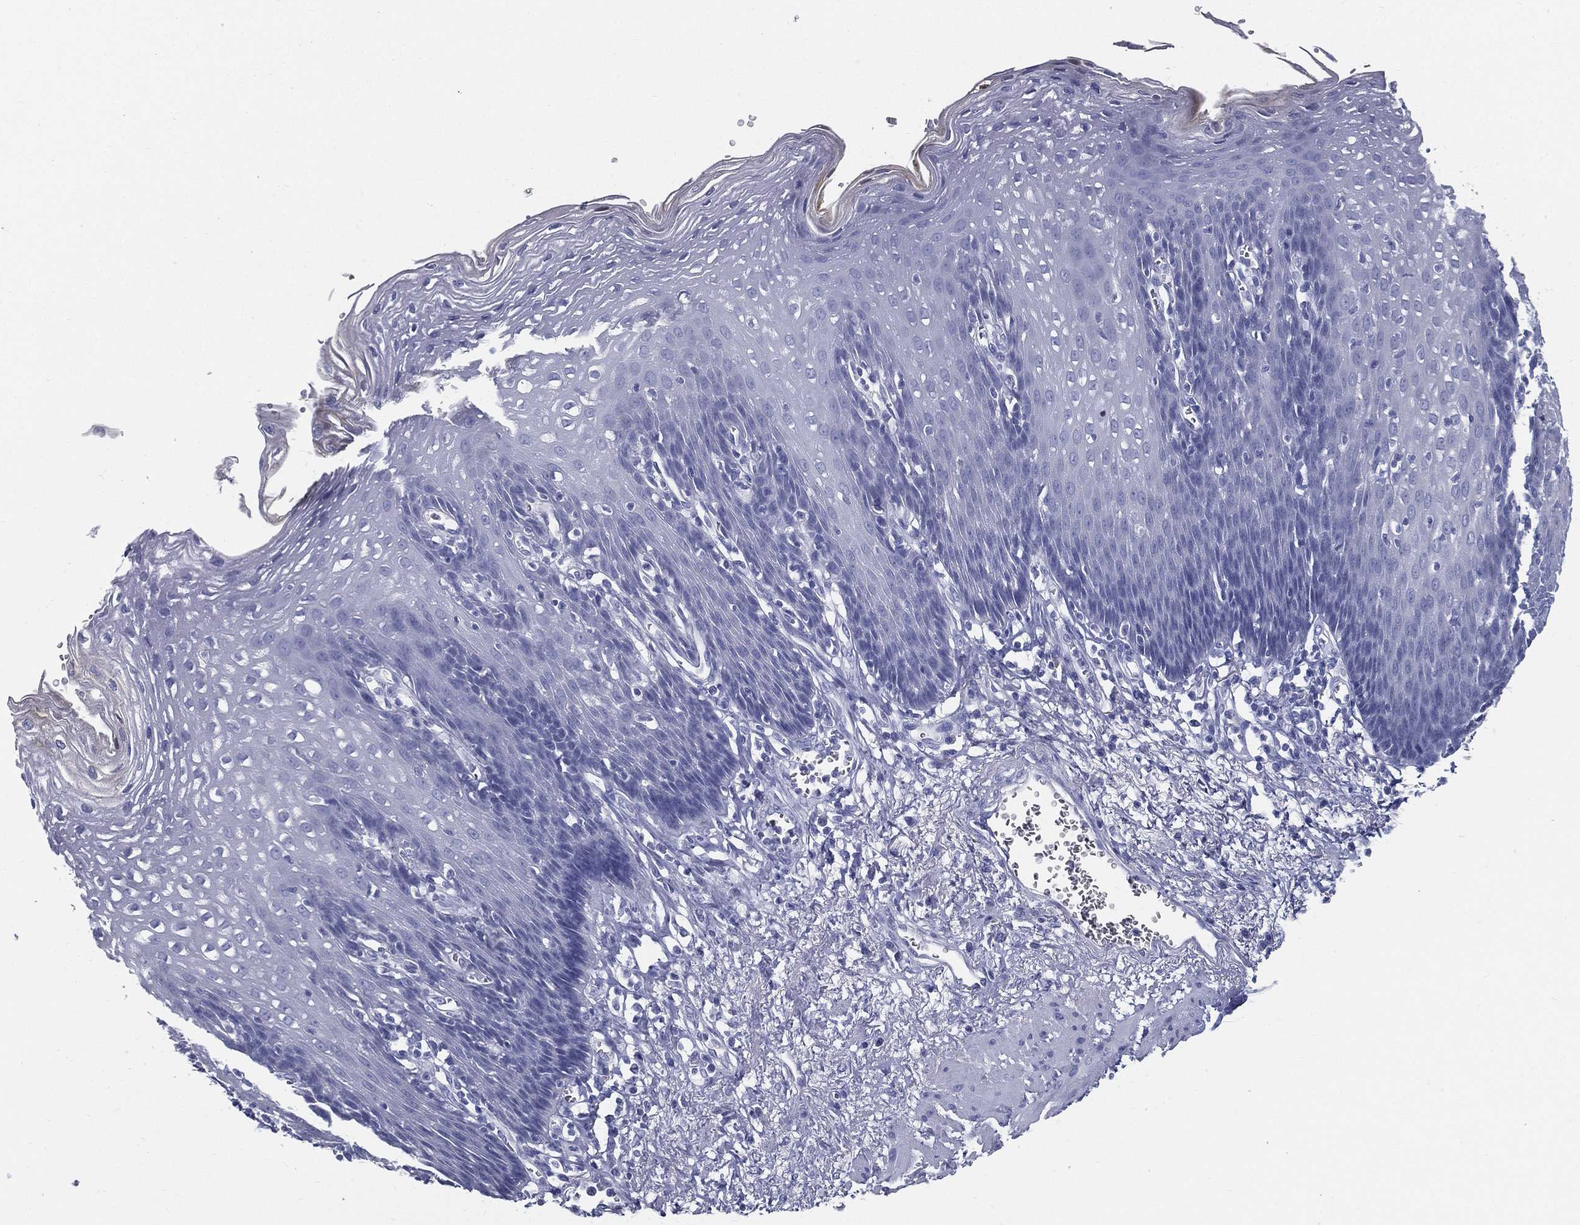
{"staining": {"intensity": "negative", "quantity": "none", "location": "none"}, "tissue": "esophagus", "cell_type": "Squamous epithelial cells", "image_type": "normal", "snomed": [{"axis": "morphology", "description": "Normal tissue, NOS"}, {"axis": "topography", "description": "Esophagus"}], "caption": "Immunohistochemistry (IHC) of normal human esophagus reveals no positivity in squamous epithelial cells.", "gene": "STS", "patient": {"sex": "male", "age": 57}}